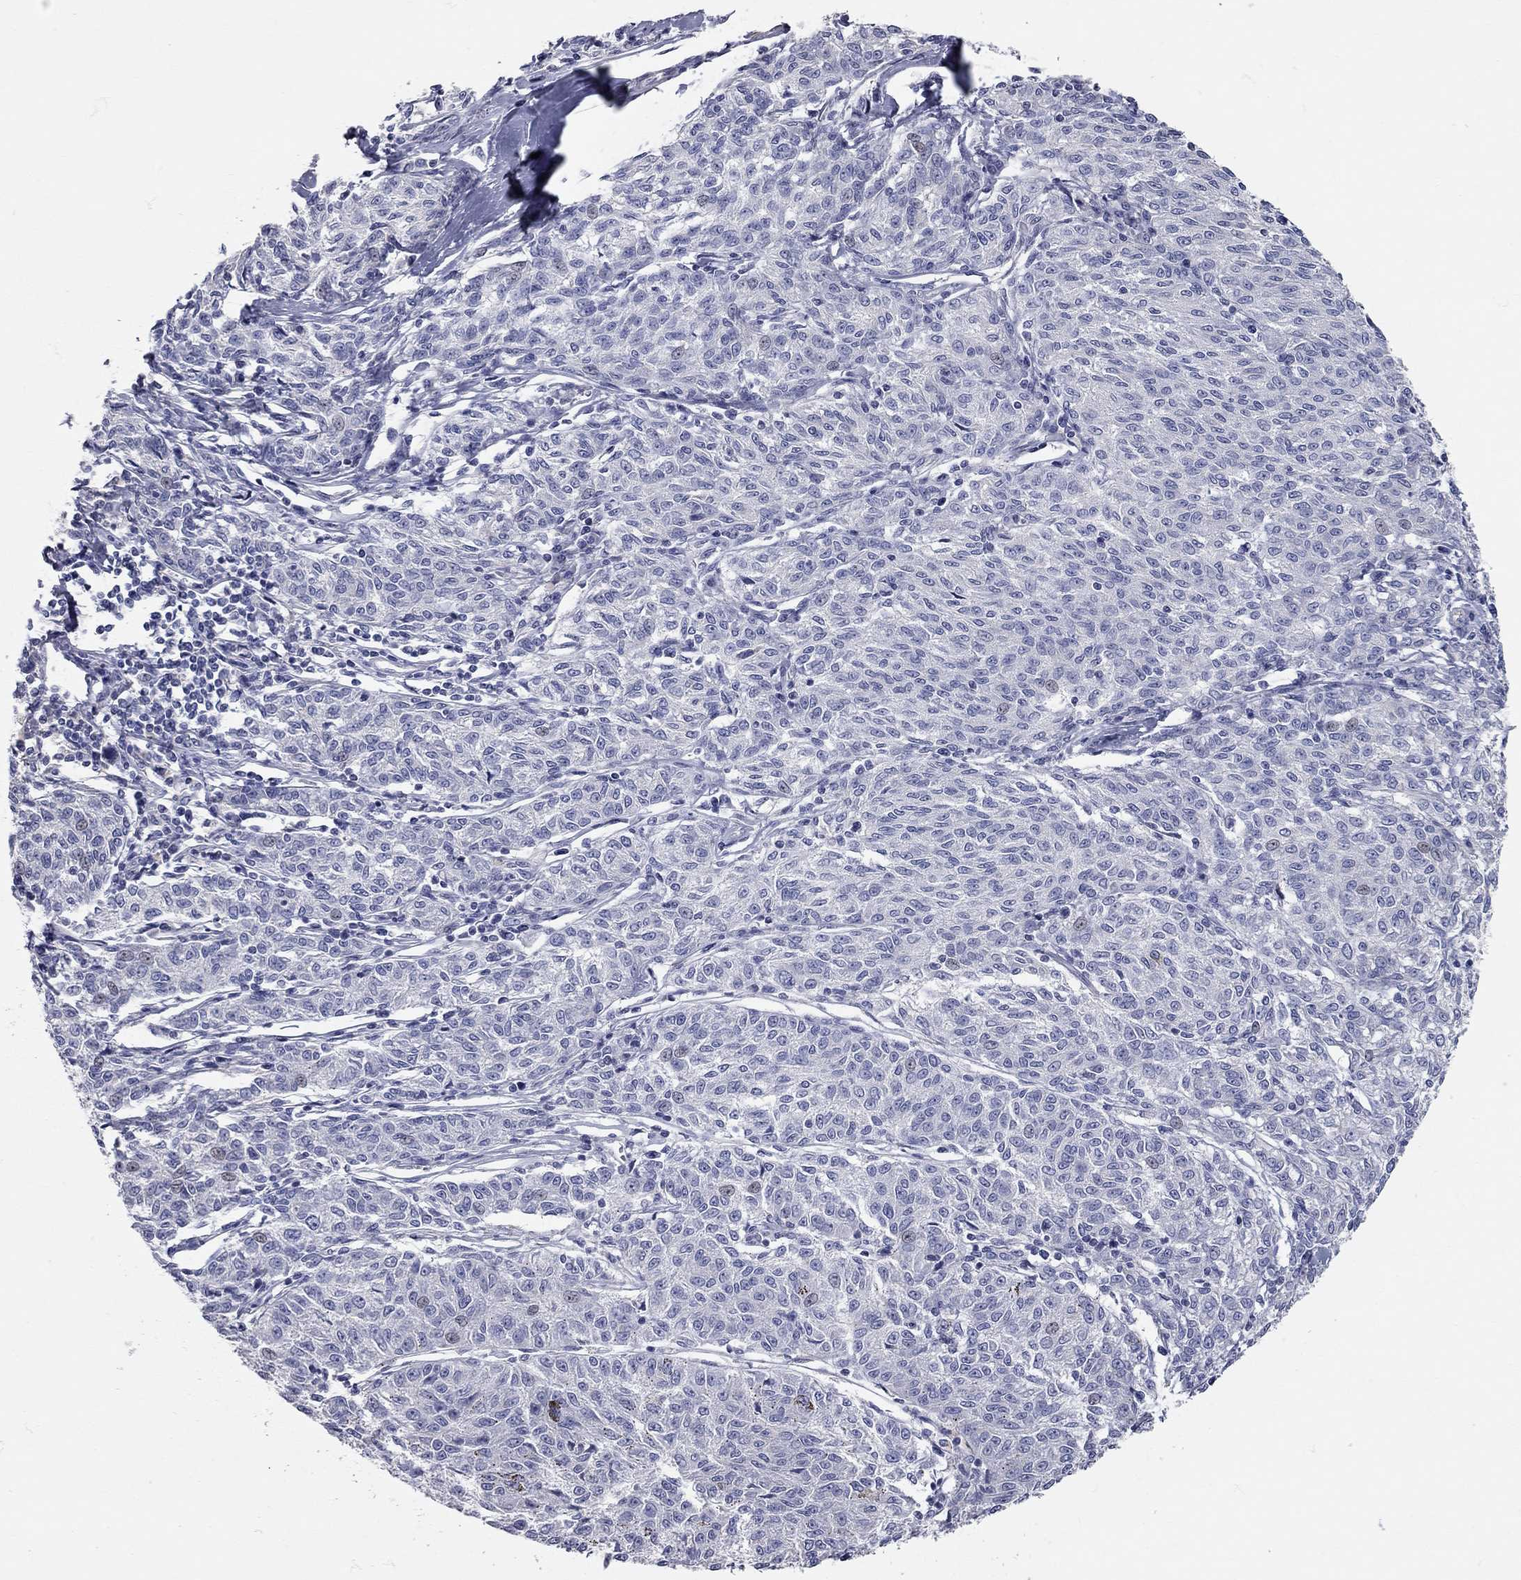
{"staining": {"intensity": "negative", "quantity": "none", "location": "none"}, "tissue": "melanoma", "cell_type": "Tumor cells", "image_type": "cancer", "snomed": [{"axis": "morphology", "description": "Malignant melanoma, NOS"}, {"axis": "topography", "description": "Skin"}], "caption": "DAB (3,3'-diaminobenzidine) immunohistochemical staining of human melanoma demonstrates no significant expression in tumor cells. The staining is performed using DAB (3,3'-diaminobenzidine) brown chromogen with nuclei counter-stained in using hematoxylin.", "gene": "C10orf90", "patient": {"sex": "female", "age": 72}}